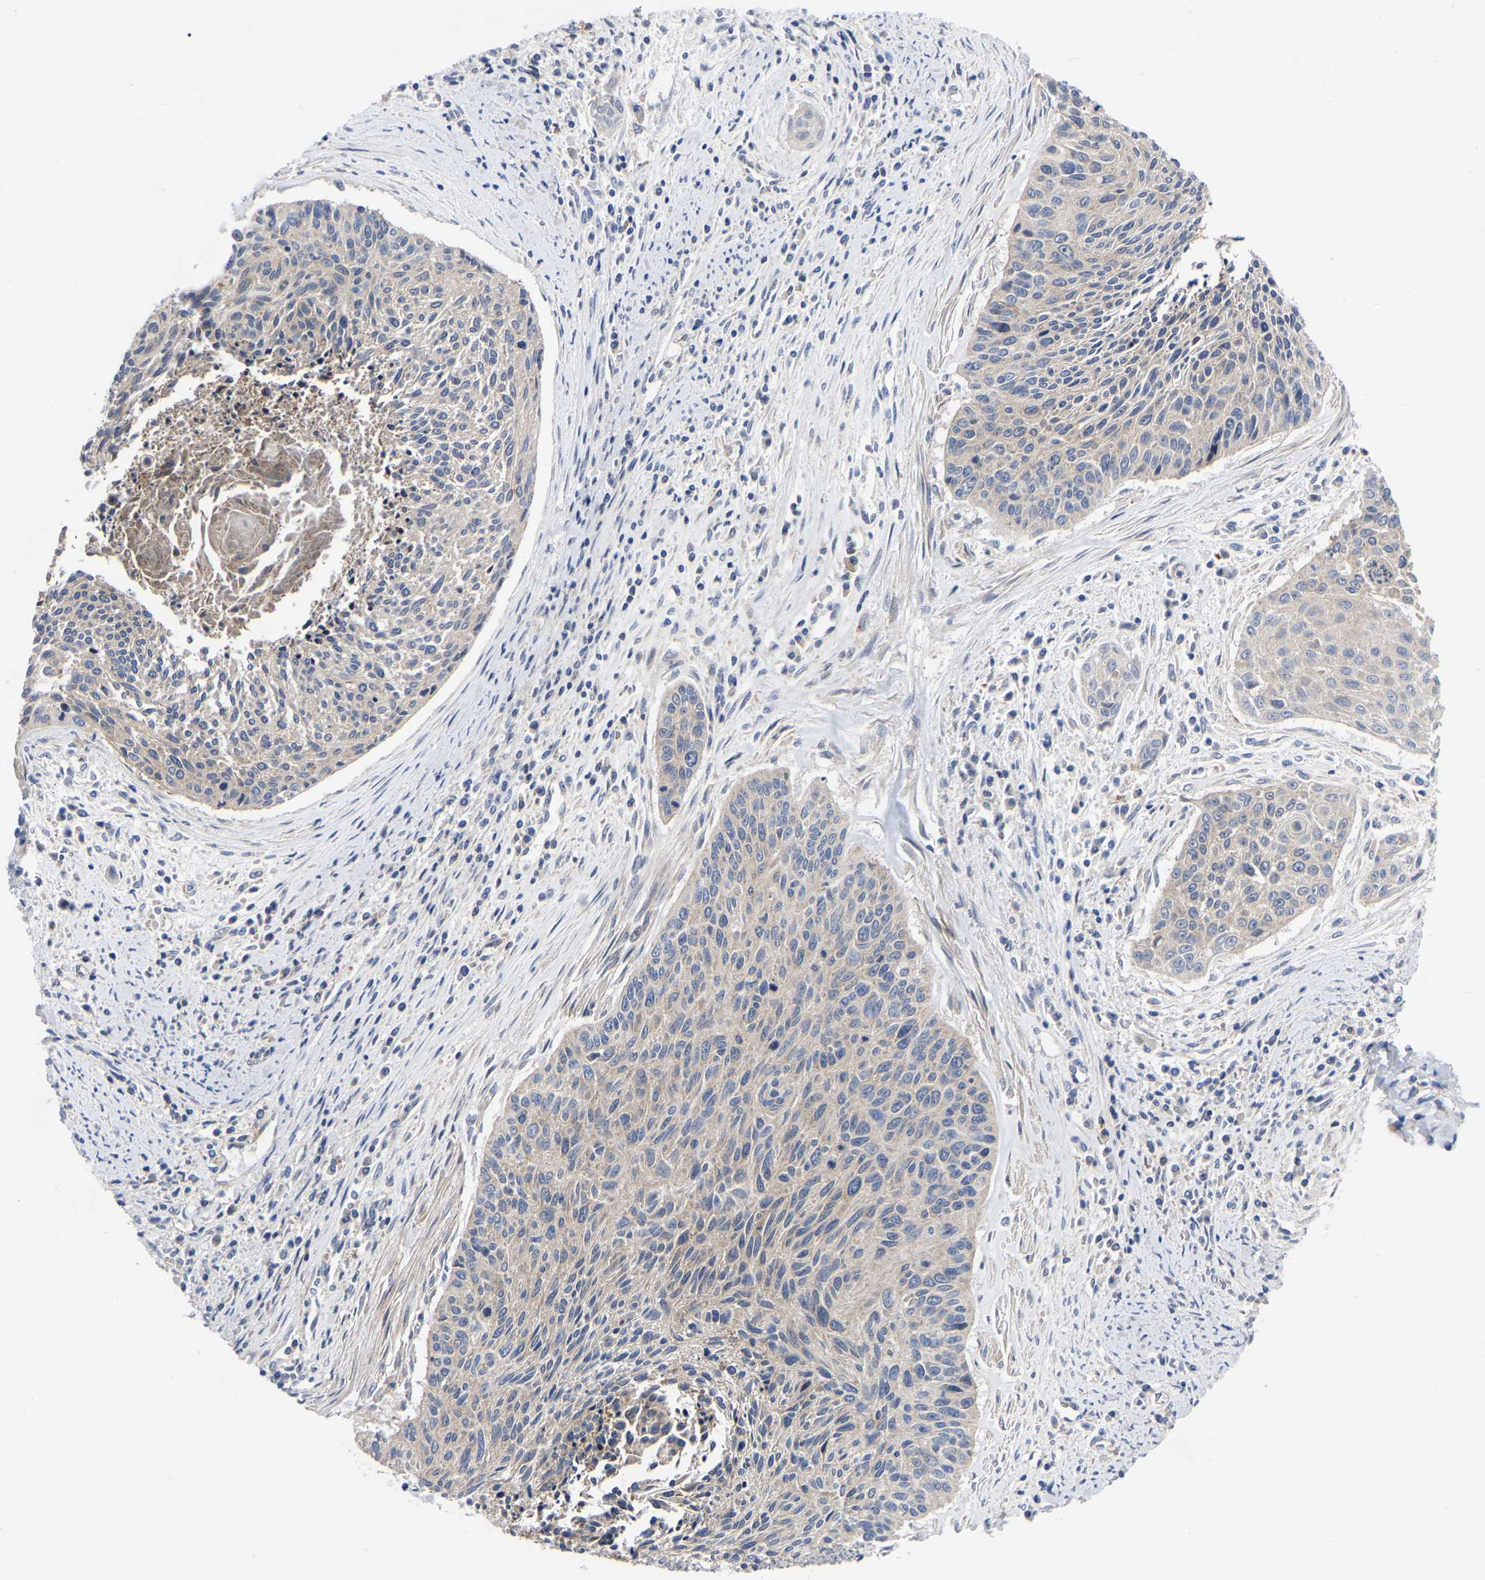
{"staining": {"intensity": "weak", "quantity": "25%-75%", "location": "cytoplasmic/membranous"}, "tissue": "cervical cancer", "cell_type": "Tumor cells", "image_type": "cancer", "snomed": [{"axis": "morphology", "description": "Squamous cell carcinoma, NOS"}, {"axis": "topography", "description": "Cervix"}], "caption": "The photomicrograph demonstrates a brown stain indicating the presence of a protein in the cytoplasmic/membranous of tumor cells in cervical cancer (squamous cell carcinoma). The protein is shown in brown color, while the nuclei are stained blue.", "gene": "TCP1", "patient": {"sex": "female", "age": 55}}